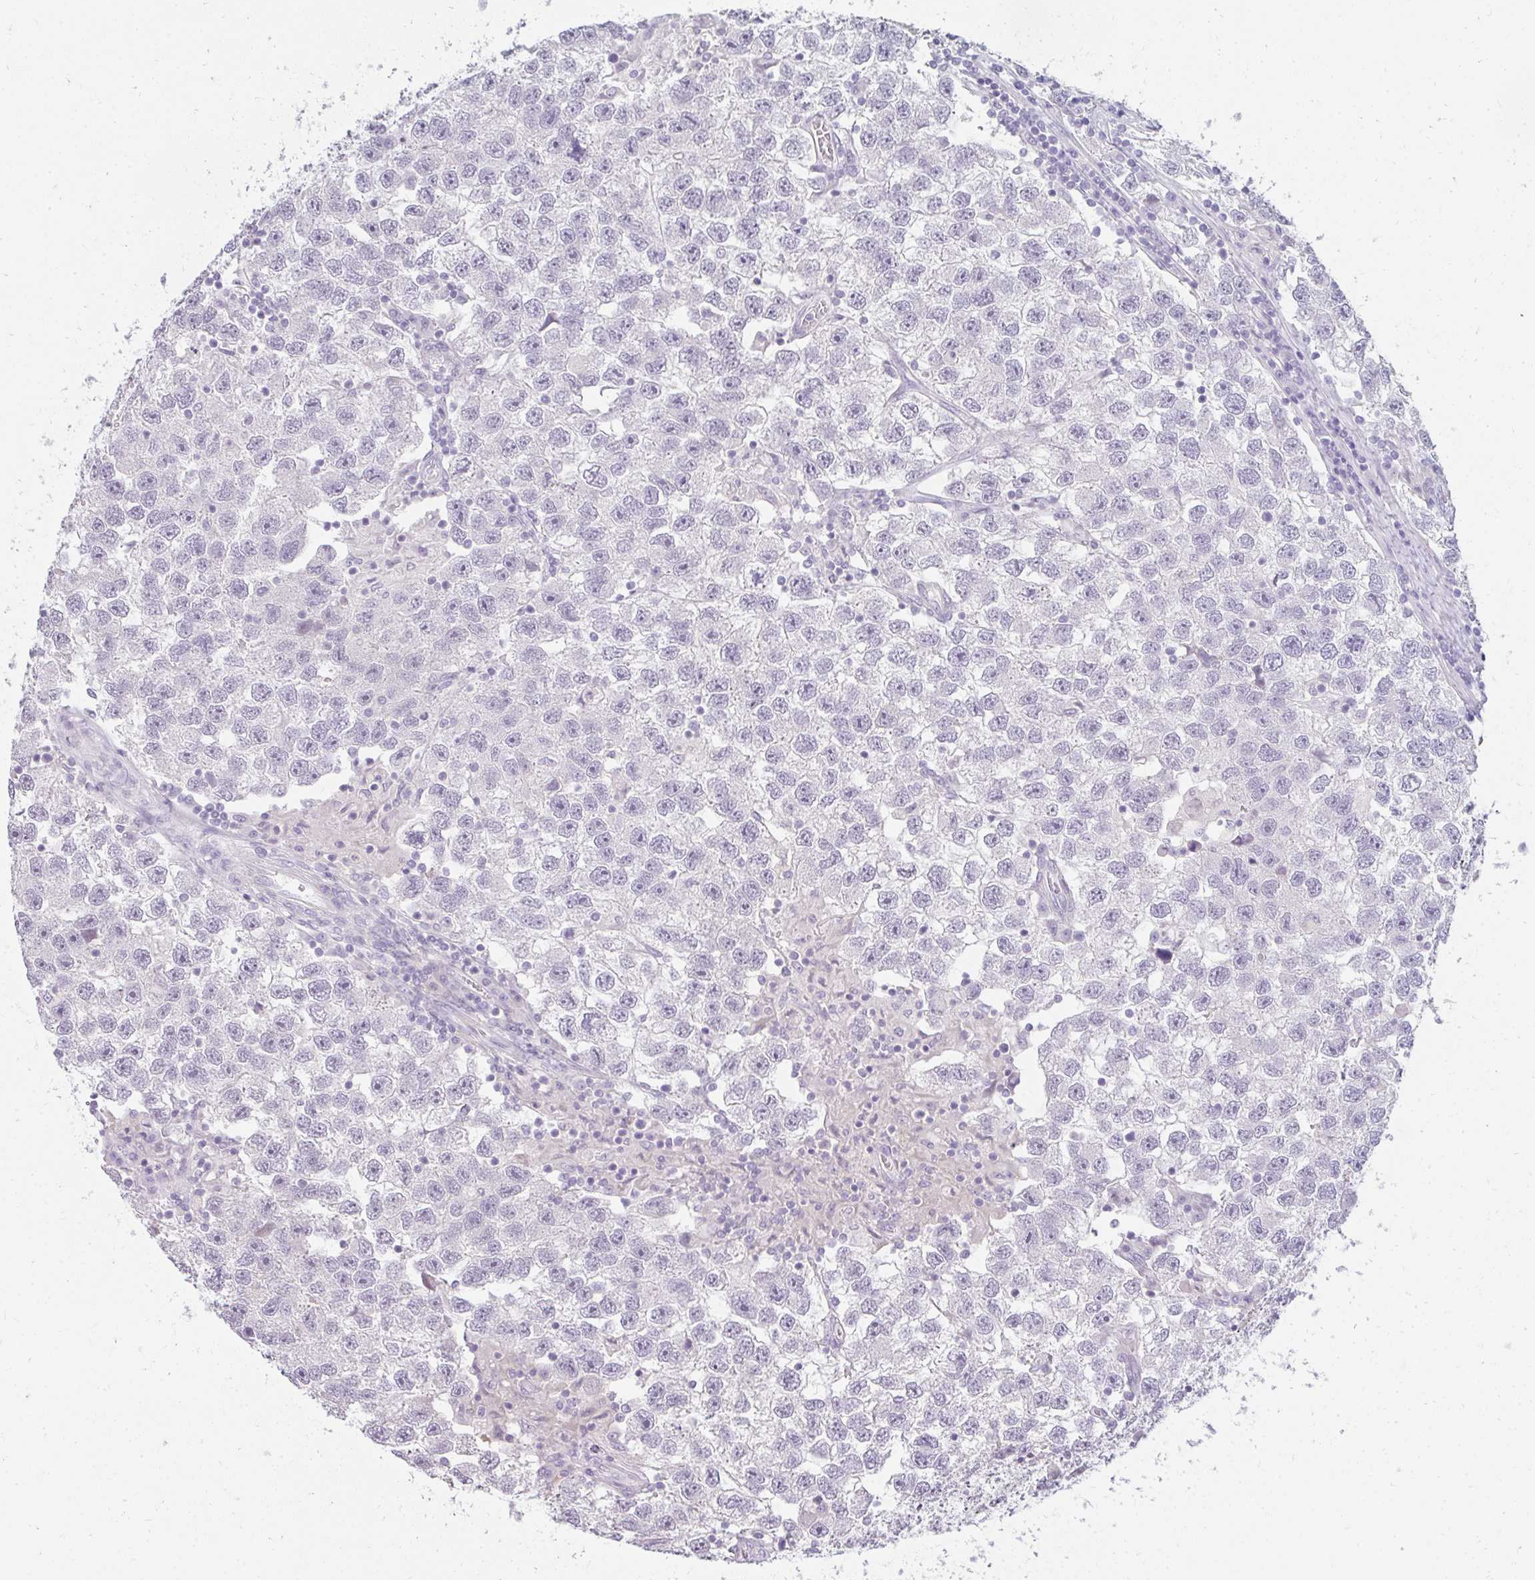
{"staining": {"intensity": "negative", "quantity": "none", "location": "none"}, "tissue": "testis cancer", "cell_type": "Tumor cells", "image_type": "cancer", "snomed": [{"axis": "morphology", "description": "Seminoma, NOS"}, {"axis": "topography", "description": "Testis"}], "caption": "The image reveals no significant positivity in tumor cells of seminoma (testis).", "gene": "PPP1R3G", "patient": {"sex": "male", "age": 26}}